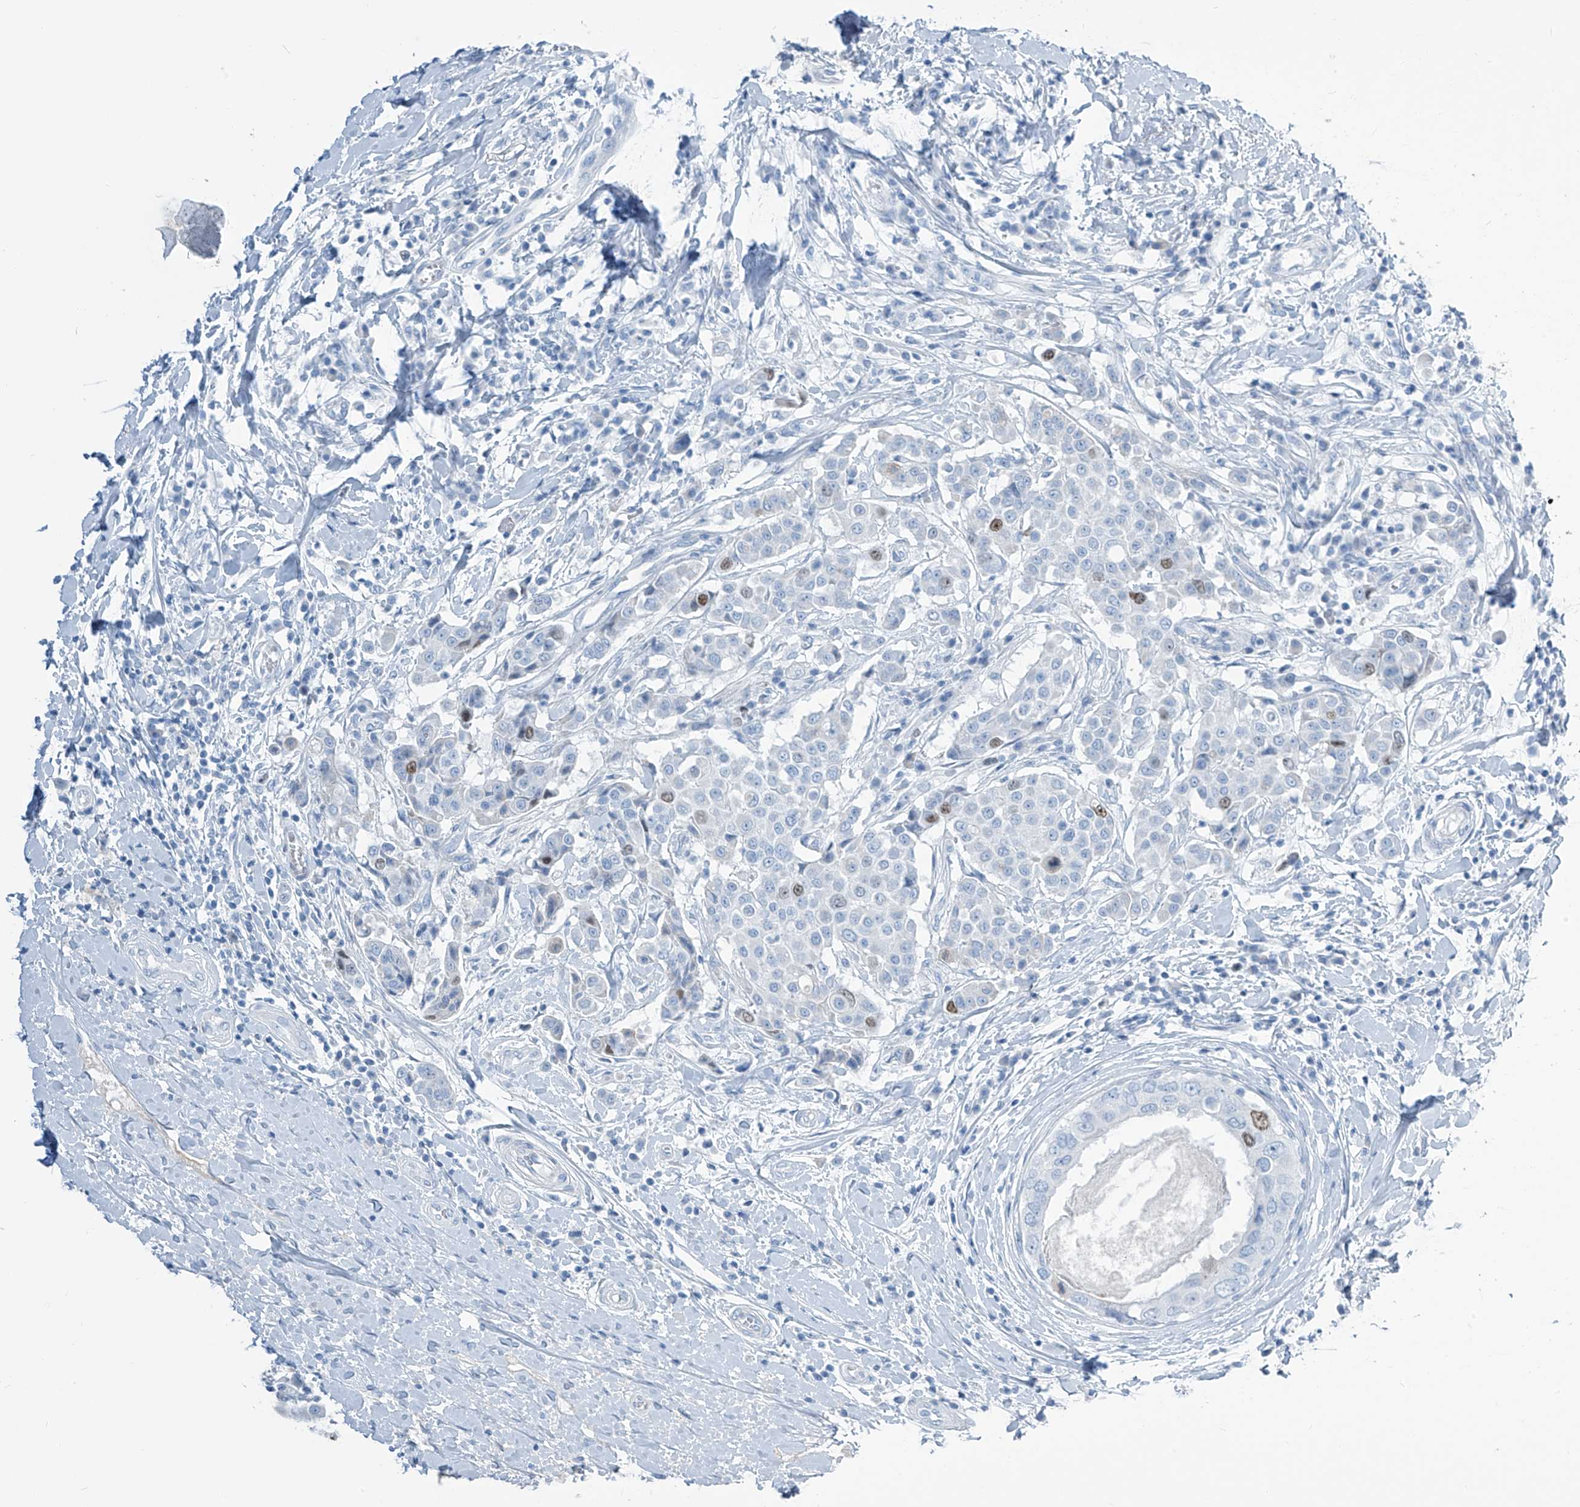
{"staining": {"intensity": "moderate", "quantity": "<25%", "location": "nuclear"}, "tissue": "breast cancer", "cell_type": "Tumor cells", "image_type": "cancer", "snomed": [{"axis": "morphology", "description": "Duct carcinoma"}, {"axis": "topography", "description": "Breast"}], "caption": "A high-resolution histopathology image shows IHC staining of breast infiltrating ductal carcinoma, which displays moderate nuclear positivity in approximately <25% of tumor cells. Ihc stains the protein of interest in brown and the nuclei are stained blue.", "gene": "SGO2", "patient": {"sex": "female", "age": 27}}